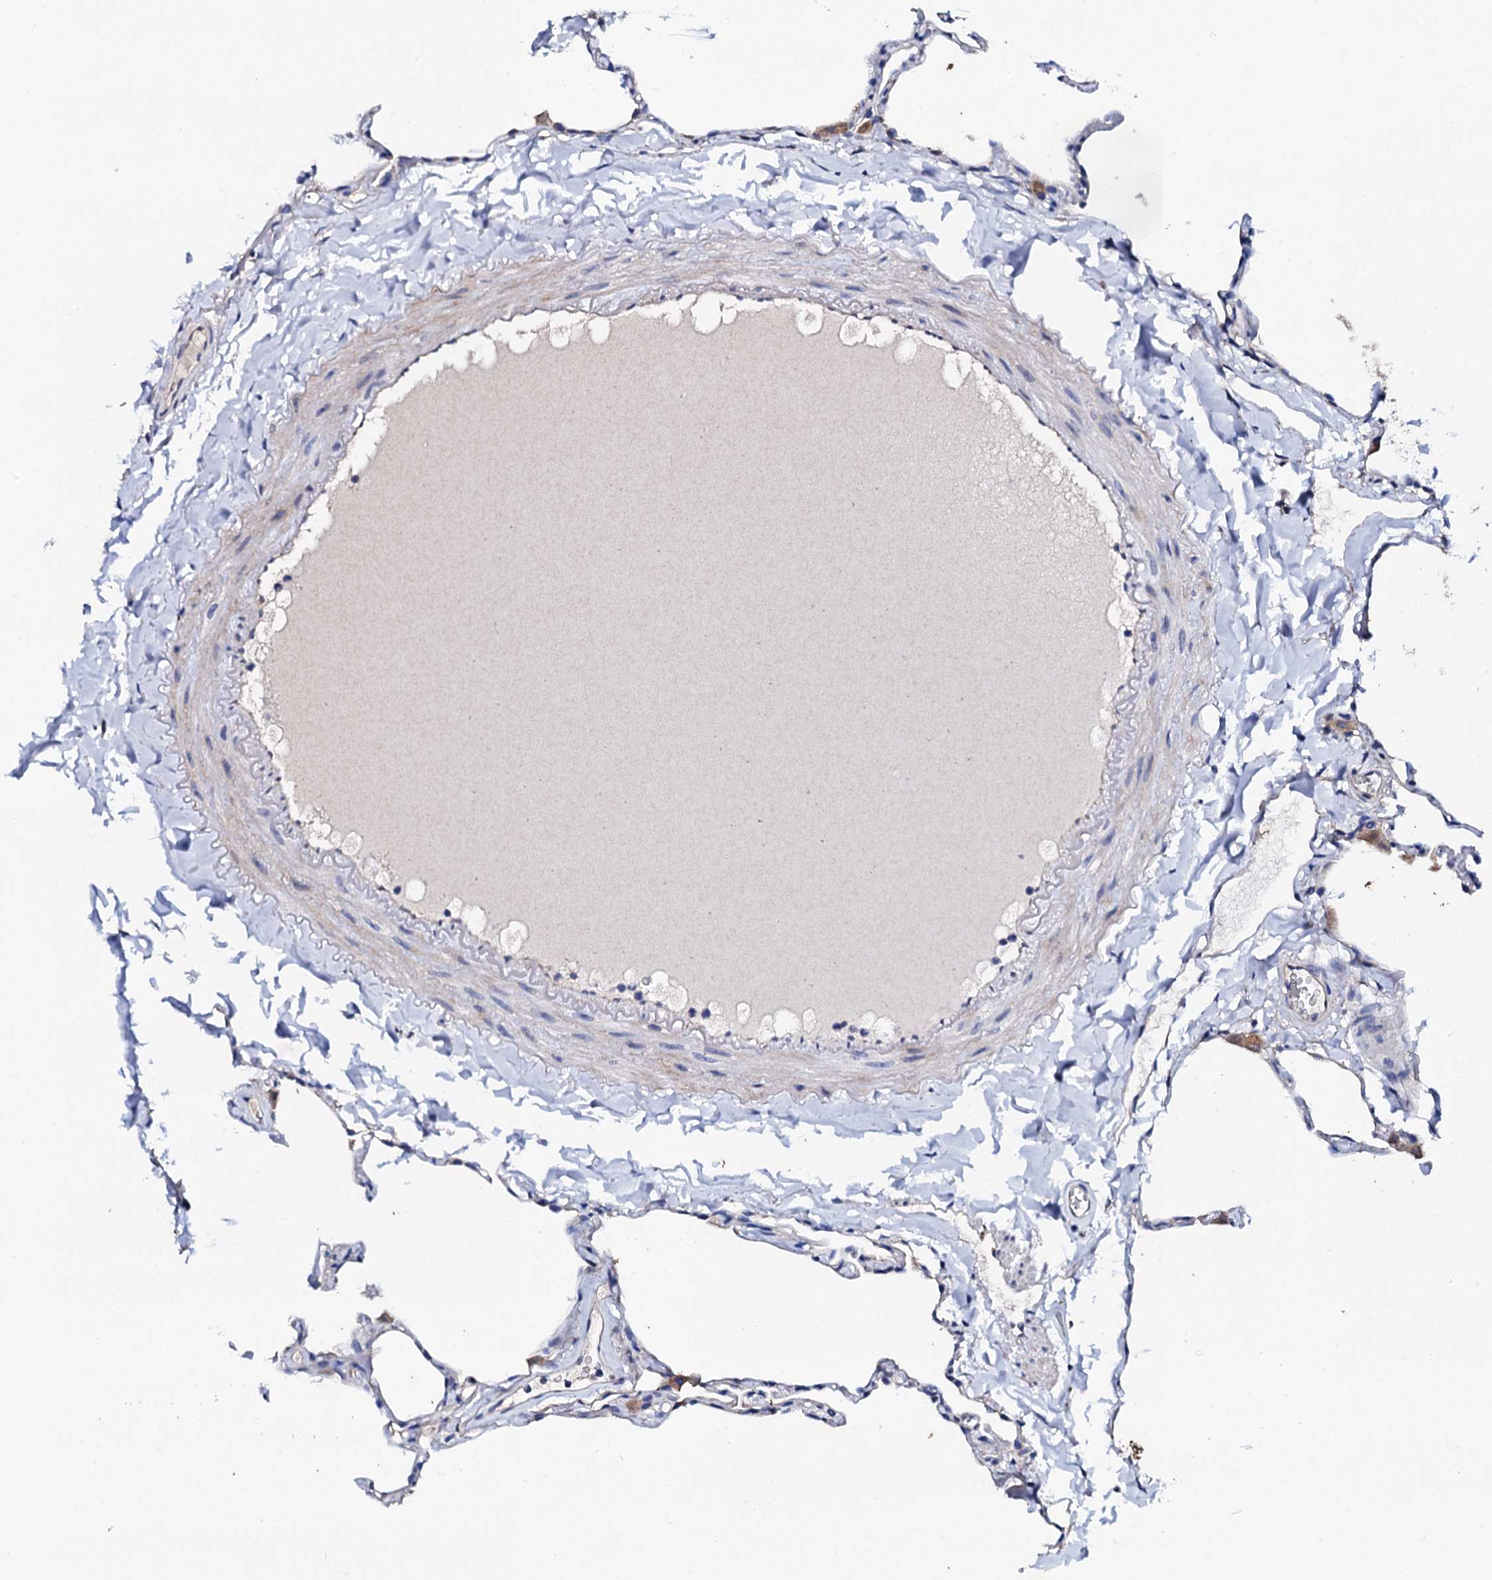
{"staining": {"intensity": "negative", "quantity": "none", "location": "none"}, "tissue": "lung", "cell_type": "Alveolar cells", "image_type": "normal", "snomed": [{"axis": "morphology", "description": "Normal tissue, NOS"}, {"axis": "topography", "description": "Lung"}], "caption": "Immunohistochemistry micrograph of benign lung: human lung stained with DAB displays no significant protein expression in alveolar cells.", "gene": "KLHL32", "patient": {"sex": "male", "age": 65}}